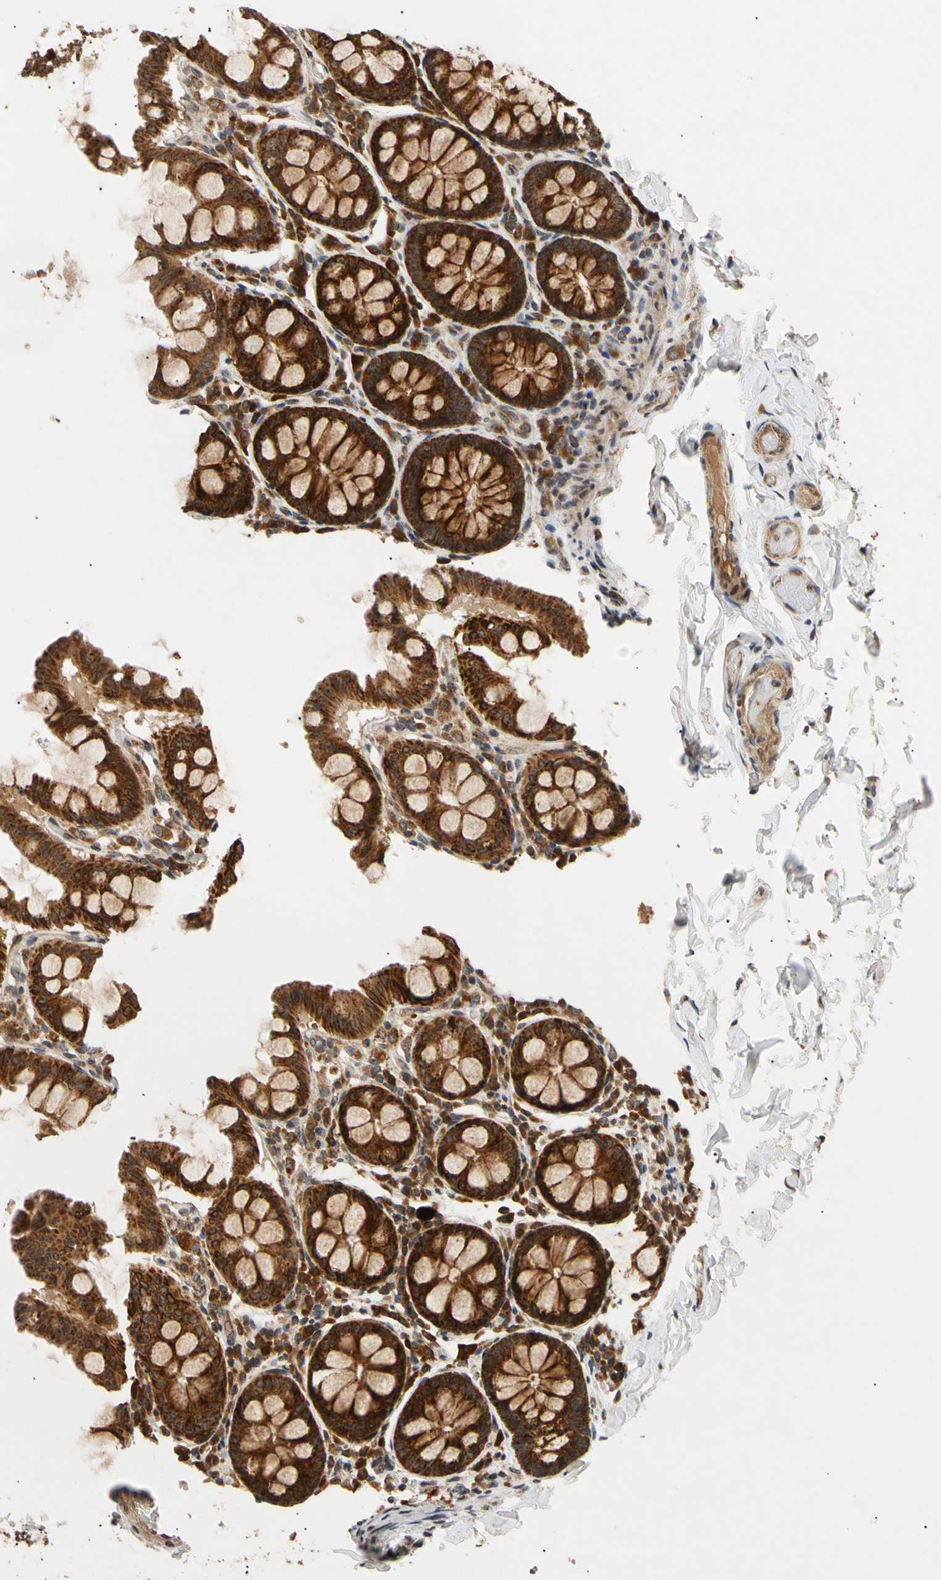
{"staining": {"intensity": "moderate", "quantity": ">75%", "location": "cytoplasmic/membranous"}, "tissue": "colon", "cell_type": "Endothelial cells", "image_type": "normal", "snomed": [{"axis": "morphology", "description": "Normal tissue, NOS"}, {"axis": "topography", "description": "Colon"}], "caption": "Immunohistochemical staining of benign colon demonstrates >75% levels of moderate cytoplasmic/membranous protein expression in about >75% of endothelial cells. The staining is performed using DAB (3,3'-diaminobenzidine) brown chromogen to label protein expression. The nuclei are counter-stained blue using hematoxylin.", "gene": "MRPS22", "patient": {"sex": "female", "age": 61}}